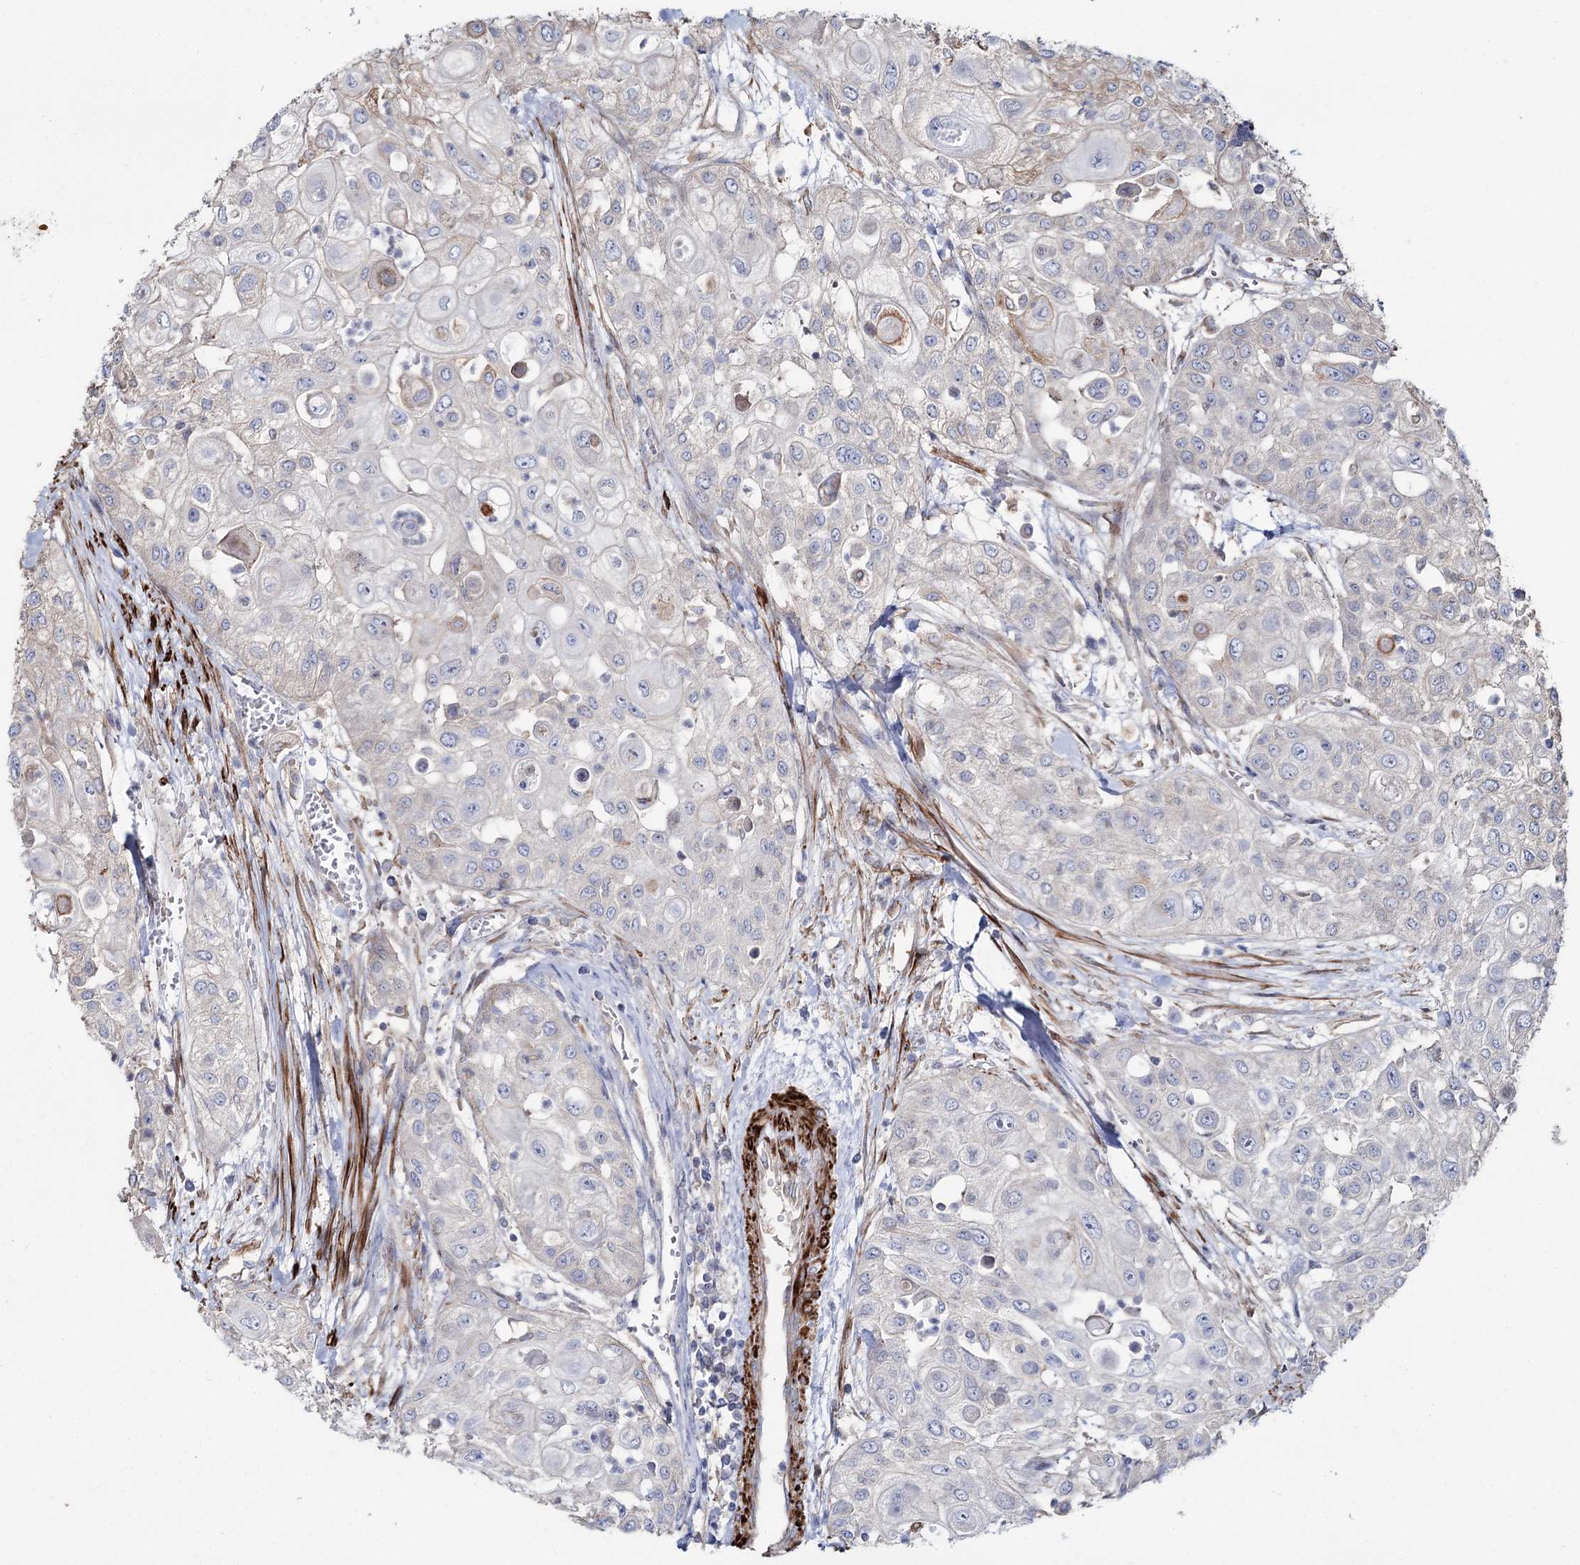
{"staining": {"intensity": "negative", "quantity": "none", "location": "none"}, "tissue": "urothelial cancer", "cell_type": "Tumor cells", "image_type": "cancer", "snomed": [{"axis": "morphology", "description": "Urothelial carcinoma, High grade"}, {"axis": "topography", "description": "Urinary bladder"}], "caption": "The image displays no significant positivity in tumor cells of urothelial carcinoma (high-grade). (Stains: DAB immunohistochemistry with hematoxylin counter stain, Microscopy: brightfield microscopy at high magnification).", "gene": "SUMF1", "patient": {"sex": "female", "age": 79}}